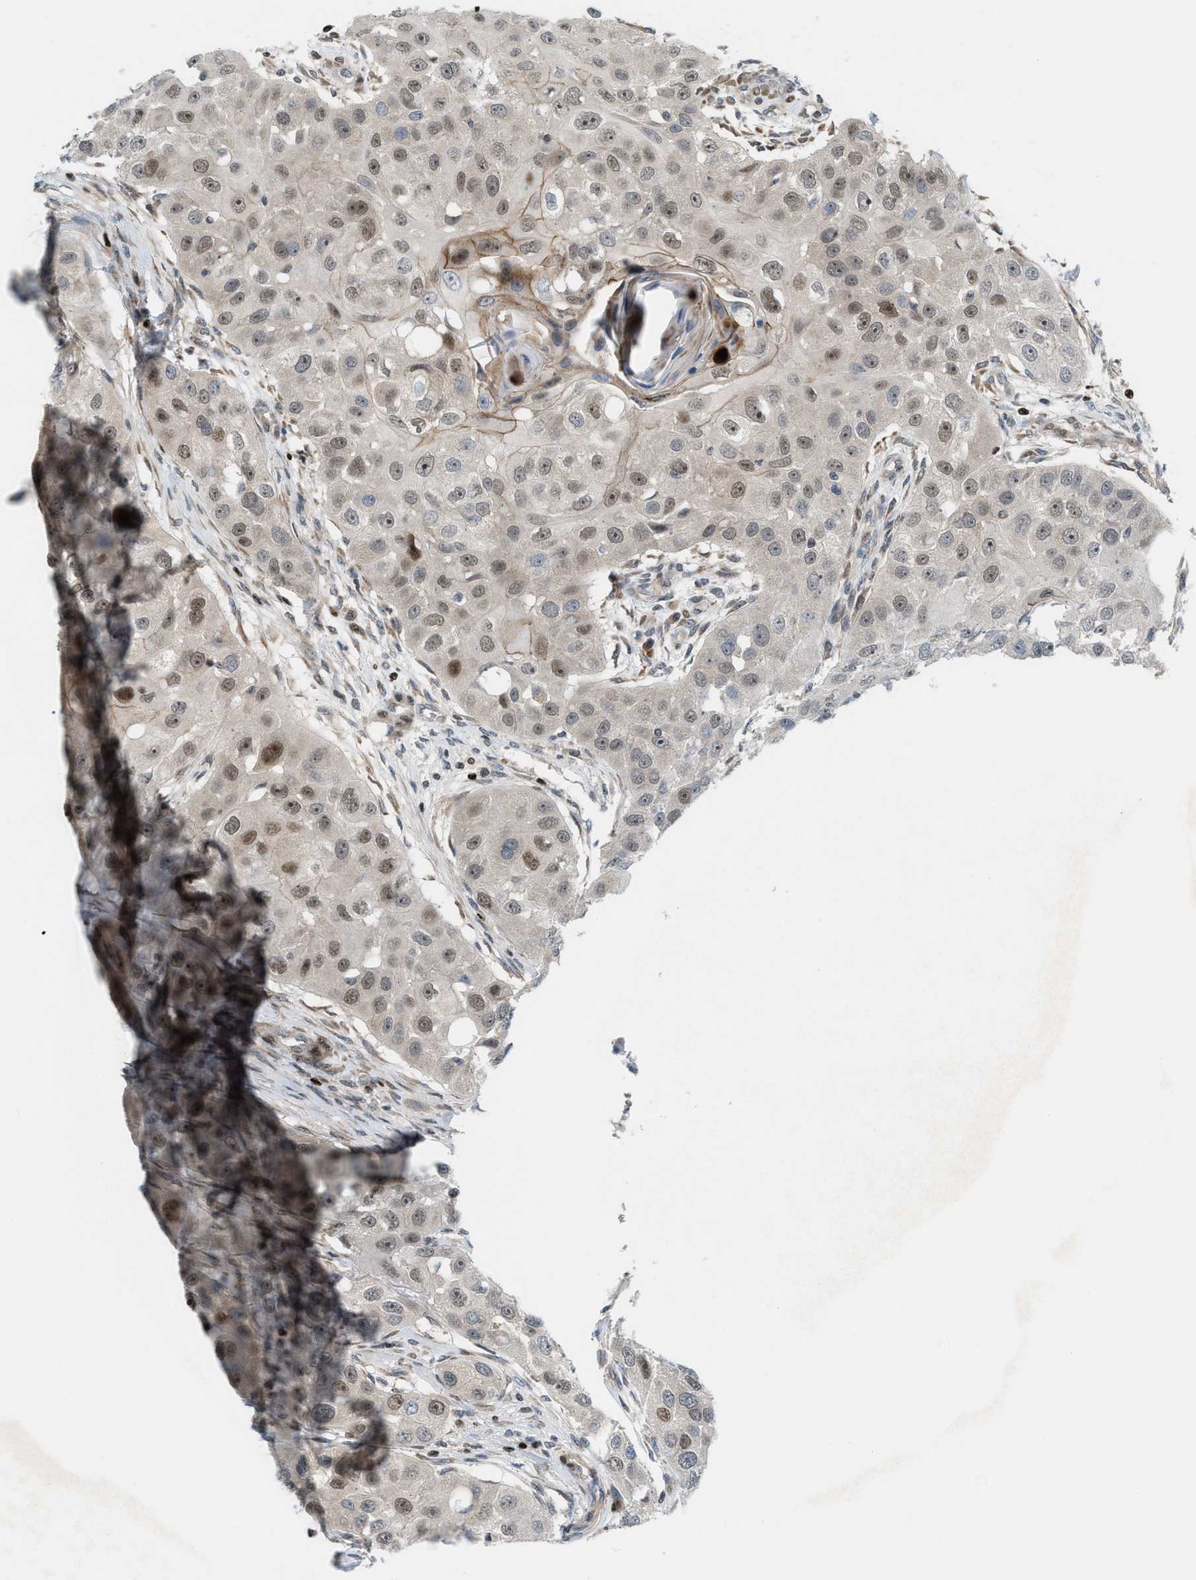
{"staining": {"intensity": "weak", "quantity": ">75%", "location": "nuclear"}, "tissue": "head and neck cancer", "cell_type": "Tumor cells", "image_type": "cancer", "snomed": [{"axis": "morphology", "description": "Normal tissue, NOS"}, {"axis": "morphology", "description": "Squamous cell carcinoma, NOS"}, {"axis": "topography", "description": "Skeletal muscle"}, {"axis": "topography", "description": "Head-Neck"}], "caption": "High-power microscopy captured an IHC micrograph of head and neck cancer (squamous cell carcinoma), revealing weak nuclear staining in about >75% of tumor cells.", "gene": "ZNF276", "patient": {"sex": "male", "age": 51}}